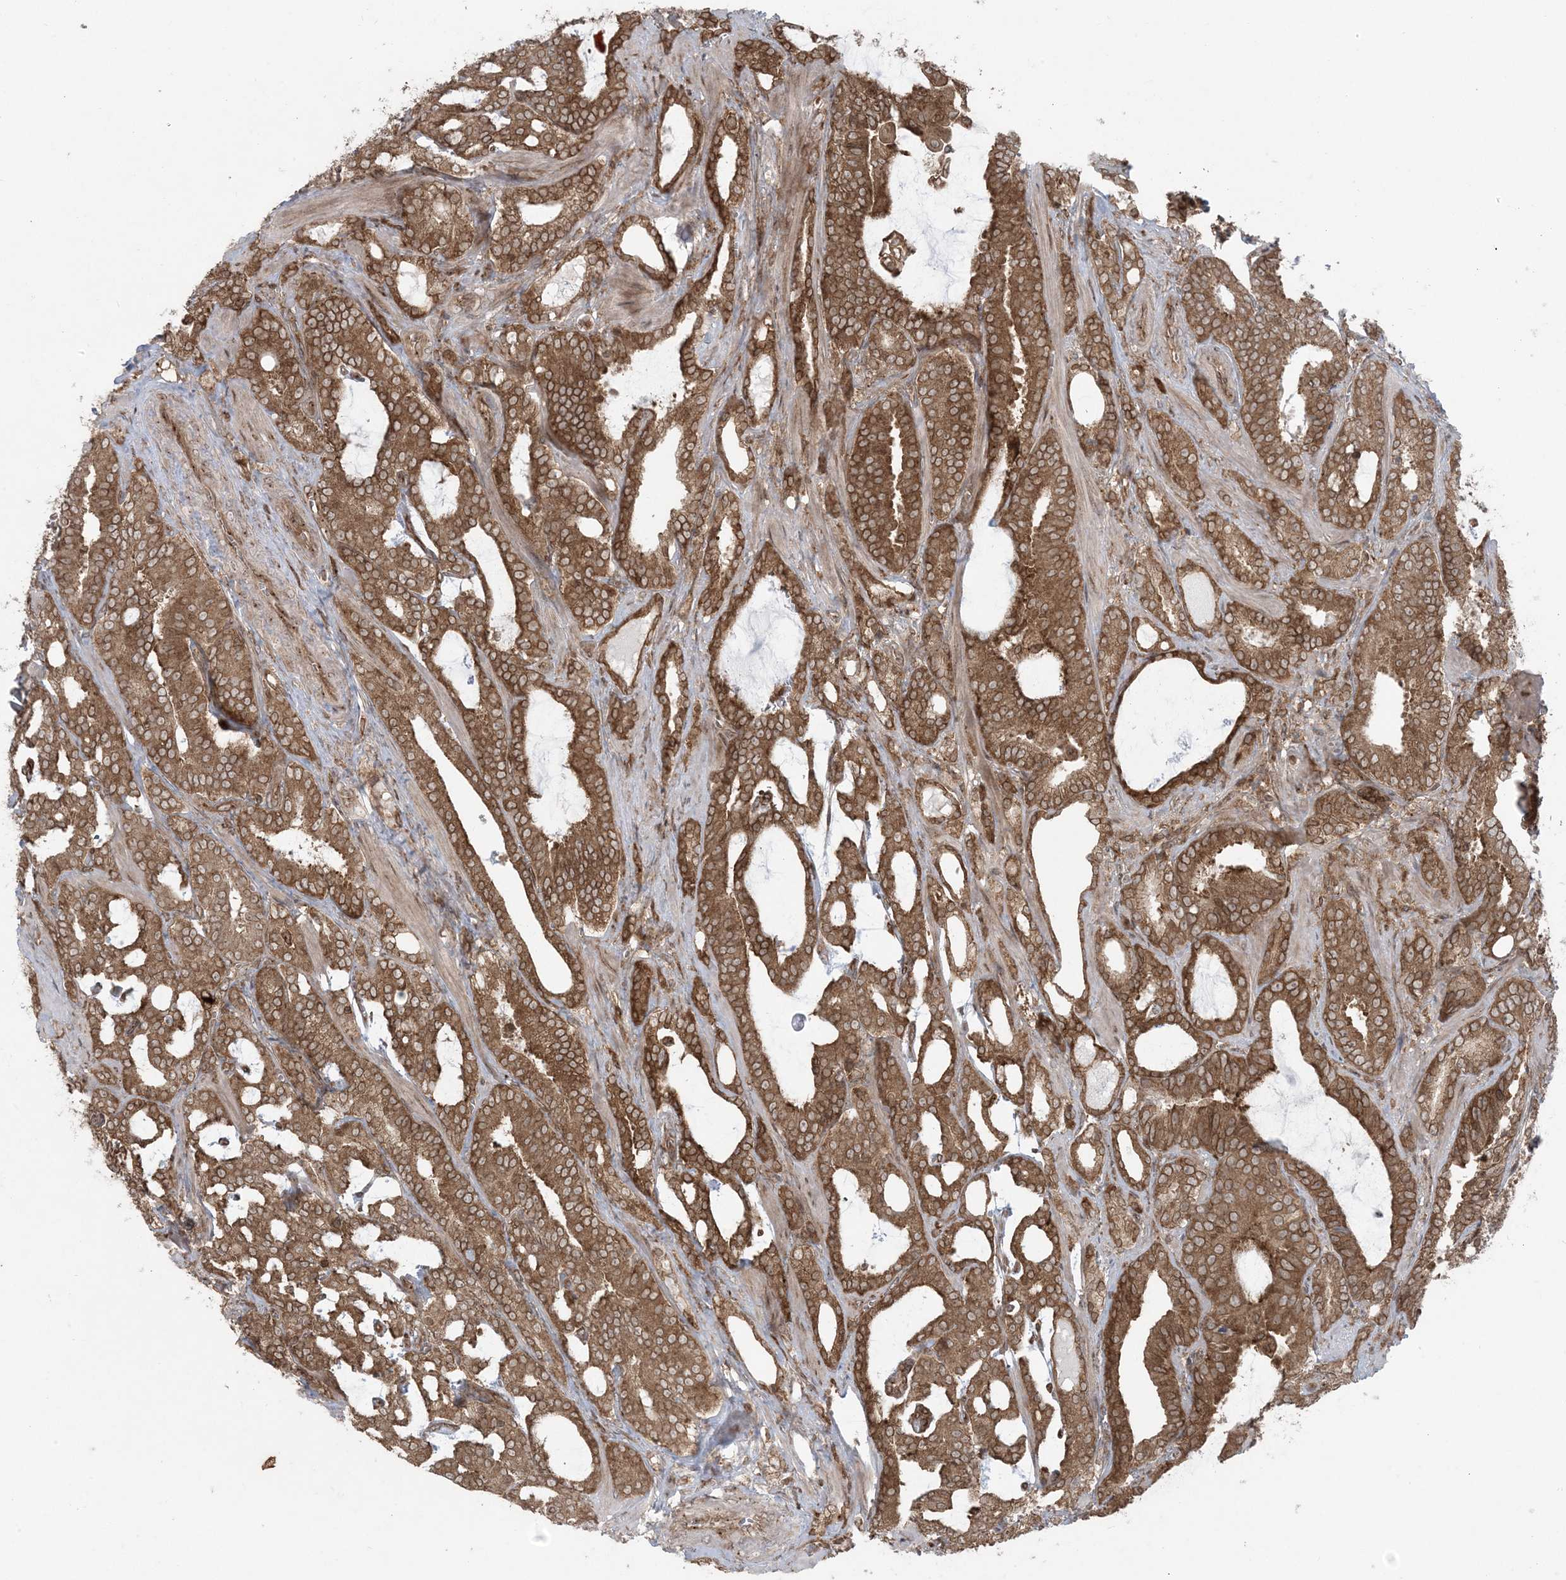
{"staining": {"intensity": "moderate", "quantity": ">75%", "location": "cytoplasmic/membranous,nuclear"}, "tissue": "prostate cancer", "cell_type": "Tumor cells", "image_type": "cancer", "snomed": [{"axis": "morphology", "description": "Adenocarcinoma, High grade"}, {"axis": "topography", "description": "Prostate and seminal vesicle, NOS"}], "caption": "This image exhibits IHC staining of human high-grade adenocarcinoma (prostate), with medium moderate cytoplasmic/membranous and nuclear staining in about >75% of tumor cells.", "gene": "DDX19B", "patient": {"sex": "male", "age": 67}}